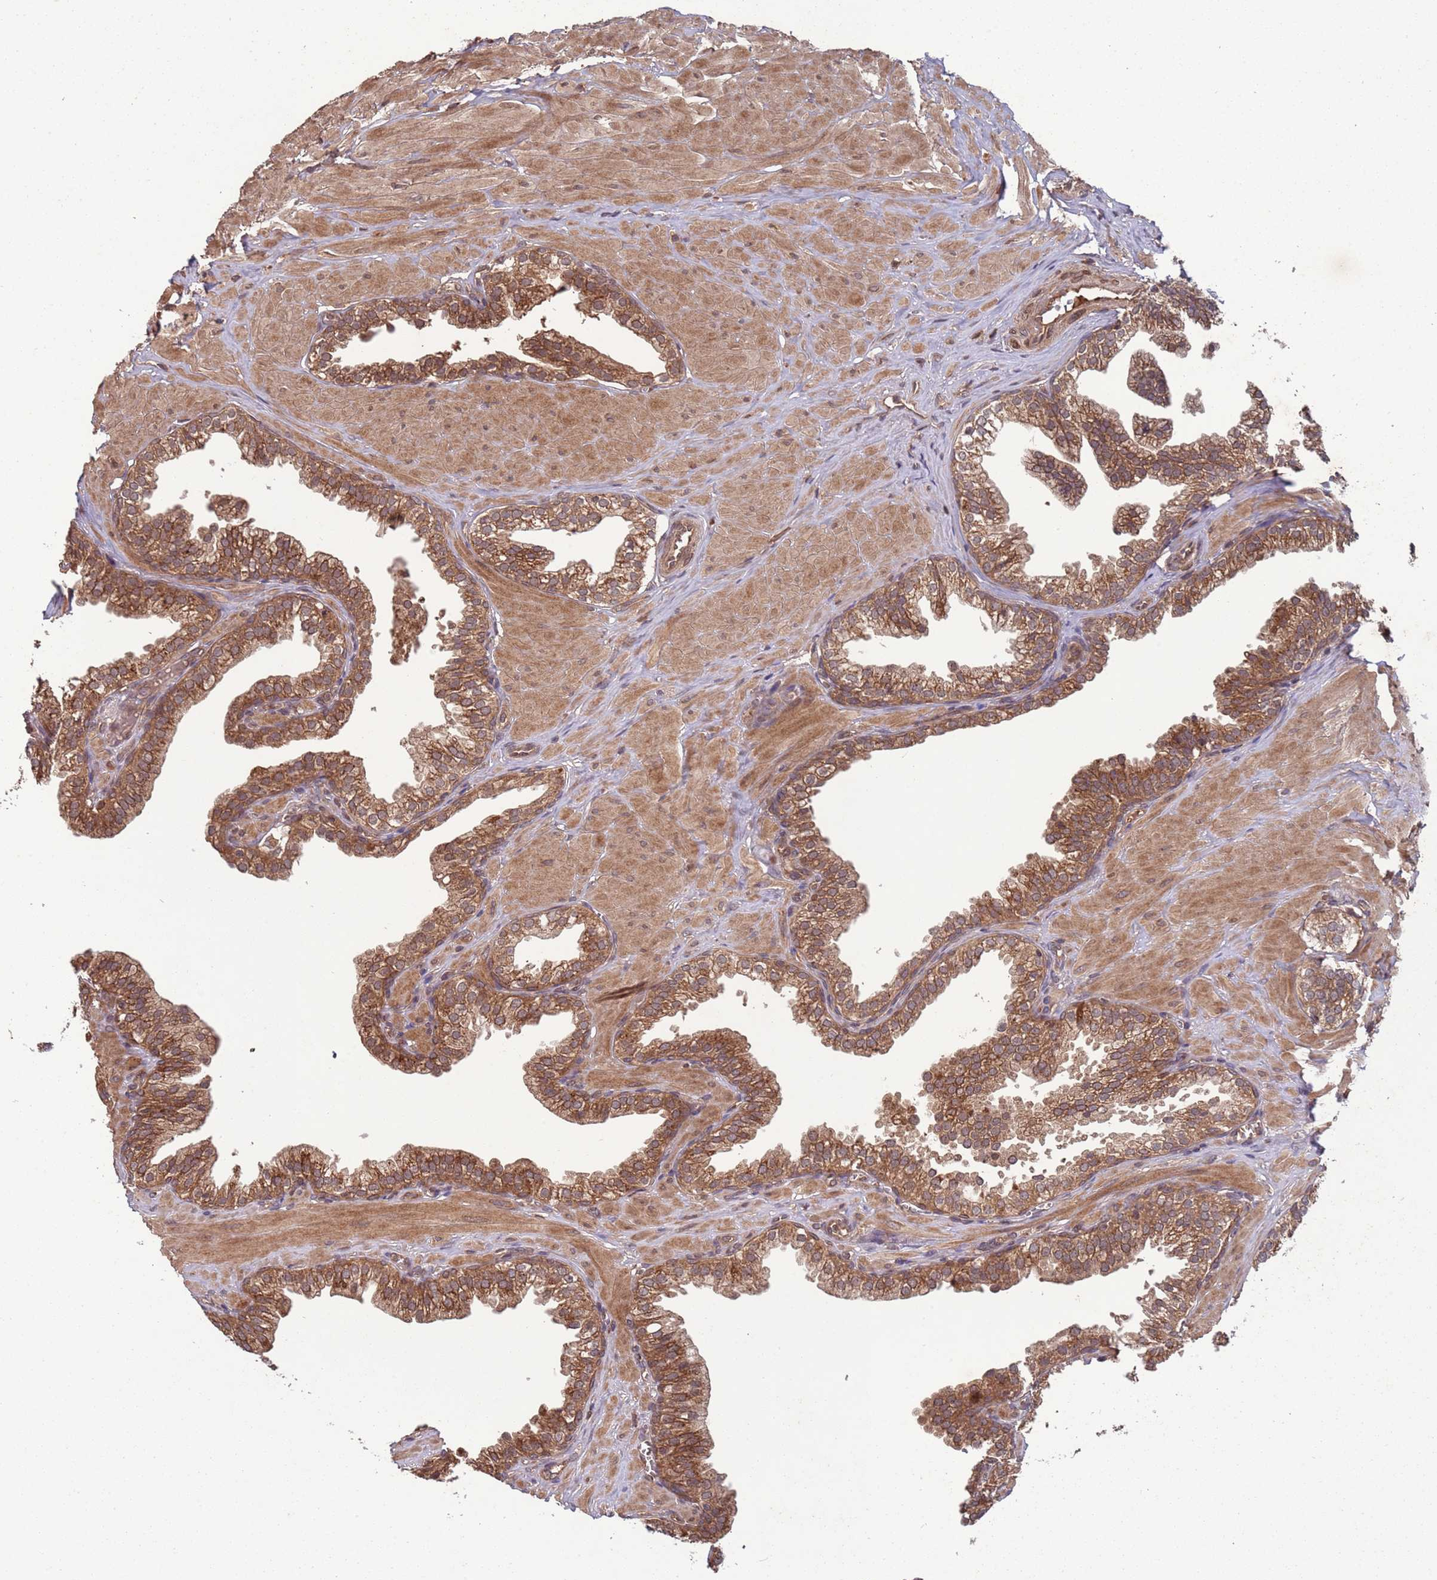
{"staining": {"intensity": "moderate", "quantity": ">75%", "location": "cytoplasmic/membranous"}, "tissue": "prostate", "cell_type": "Glandular cells", "image_type": "normal", "snomed": [{"axis": "morphology", "description": "Normal tissue, NOS"}, {"axis": "topography", "description": "Prostate"}, {"axis": "topography", "description": "Peripheral nerve tissue"}], "caption": "Moderate cytoplasmic/membranous staining for a protein is present in approximately >75% of glandular cells of benign prostate using immunohistochemistry.", "gene": "ERI1", "patient": {"sex": "male", "age": 55}}